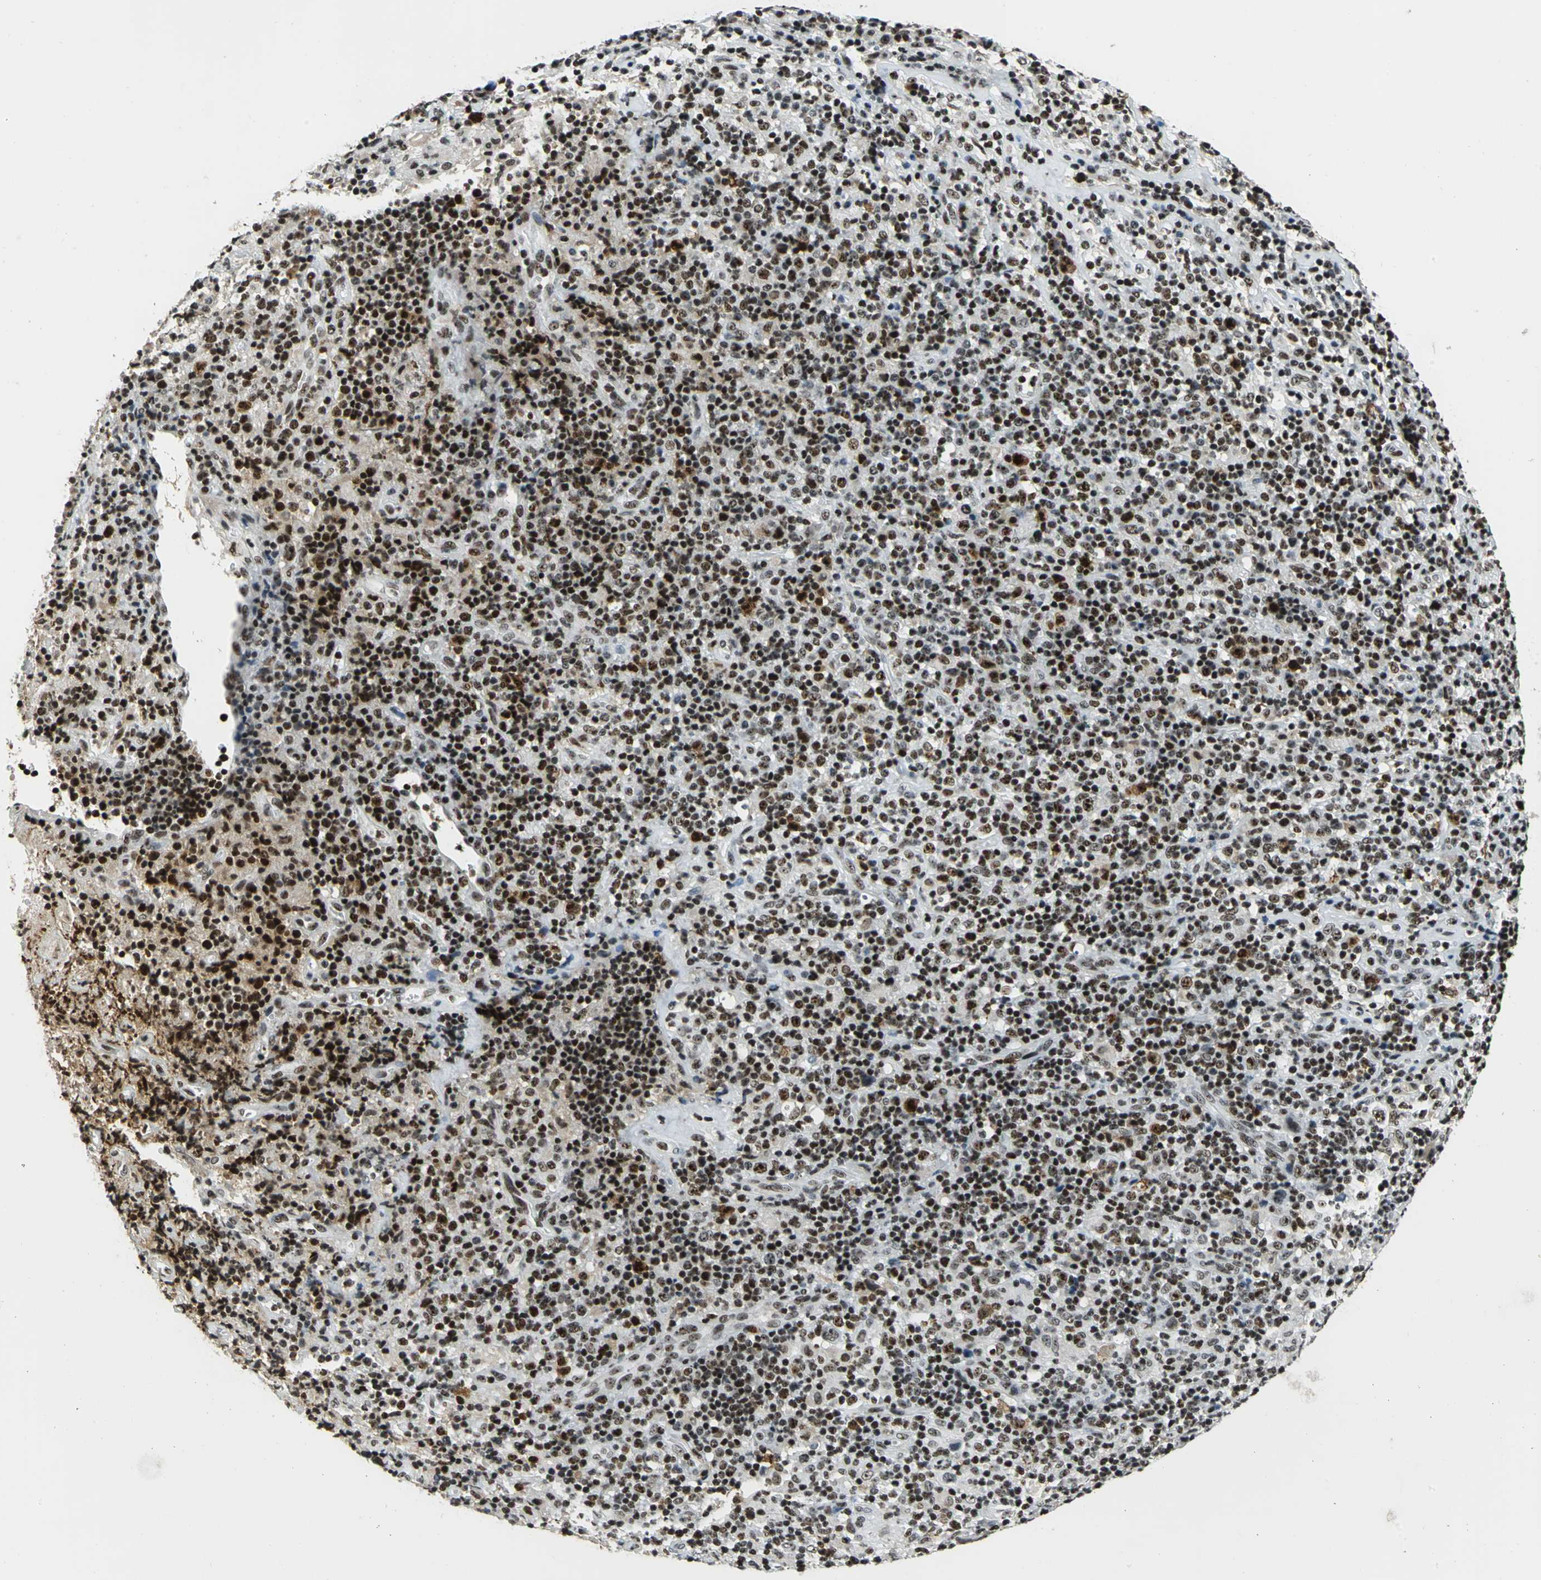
{"staining": {"intensity": "moderate", "quantity": "25%-75%", "location": "nuclear"}, "tissue": "lymphoma", "cell_type": "Tumor cells", "image_type": "cancer", "snomed": [{"axis": "morphology", "description": "Hodgkin's disease, NOS"}, {"axis": "topography", "description": "Lymph node"}], "caption": "Human Hodgkin's disease stained for a protein (brown) demonstrates moderate nuclear positive positivity in approximately 25%-75% of tumor cells.", "gene": "UBTF", "patient": {"sex": "male", "age": 65}}